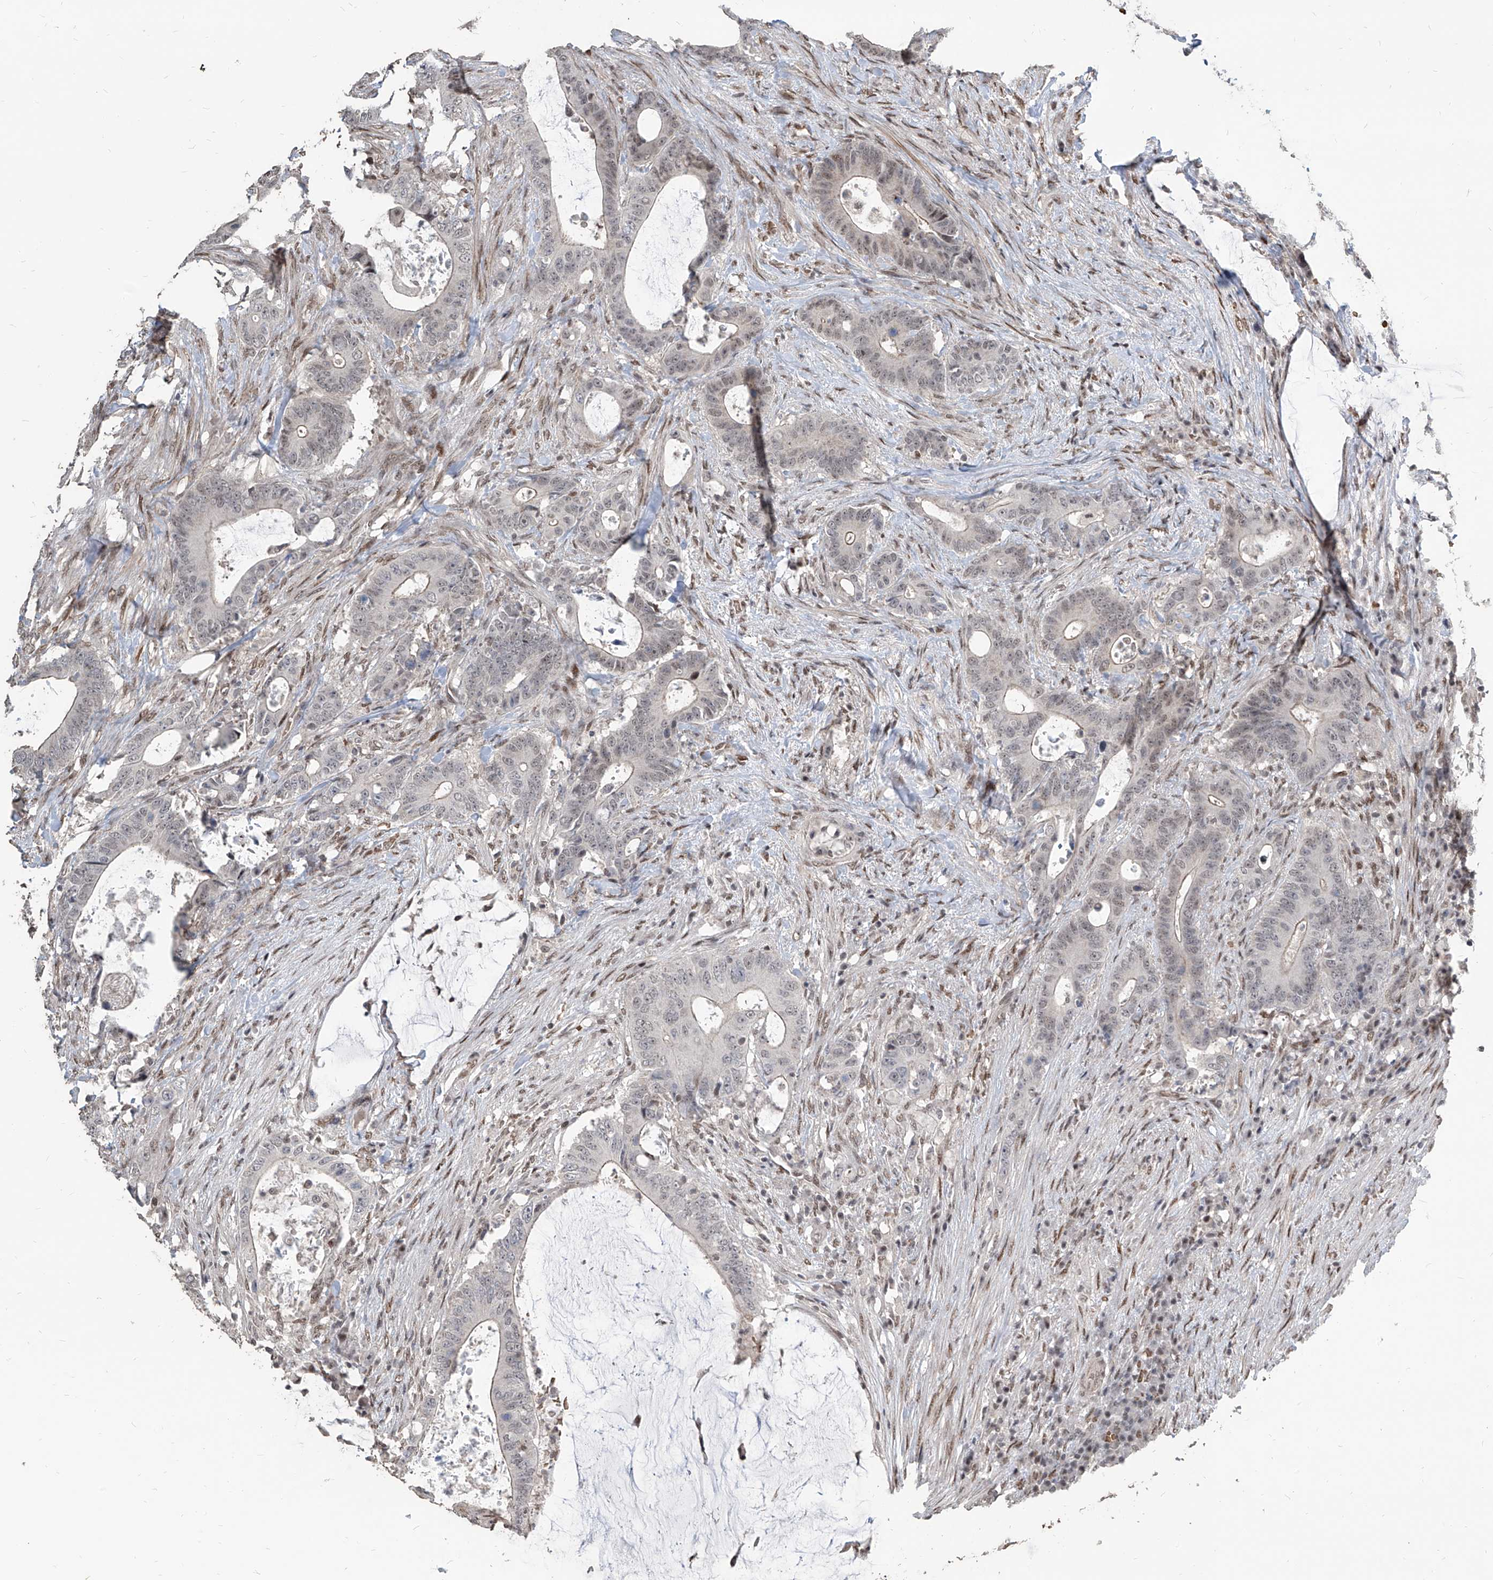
{"staining": {"intensity": "weak", "quantity": ">75%", "location": "nuclear"}, "tissue": "colorectal cancer", "cell_type": "Tumor cells", "image_type": "cancer", "snomed": [{"axis": "morphology", "description": "Adenocarcinoma, NOS"}, {"axis": "topography", "description": "Colon"}], "caption": "Immunohistochemical staining of human colorectal cancer demonstrates weak nuclear protein expression in approximately >75% of tumor cells.", "gene": "IRF2", "patient": {"sex": "male", "age": 83}}